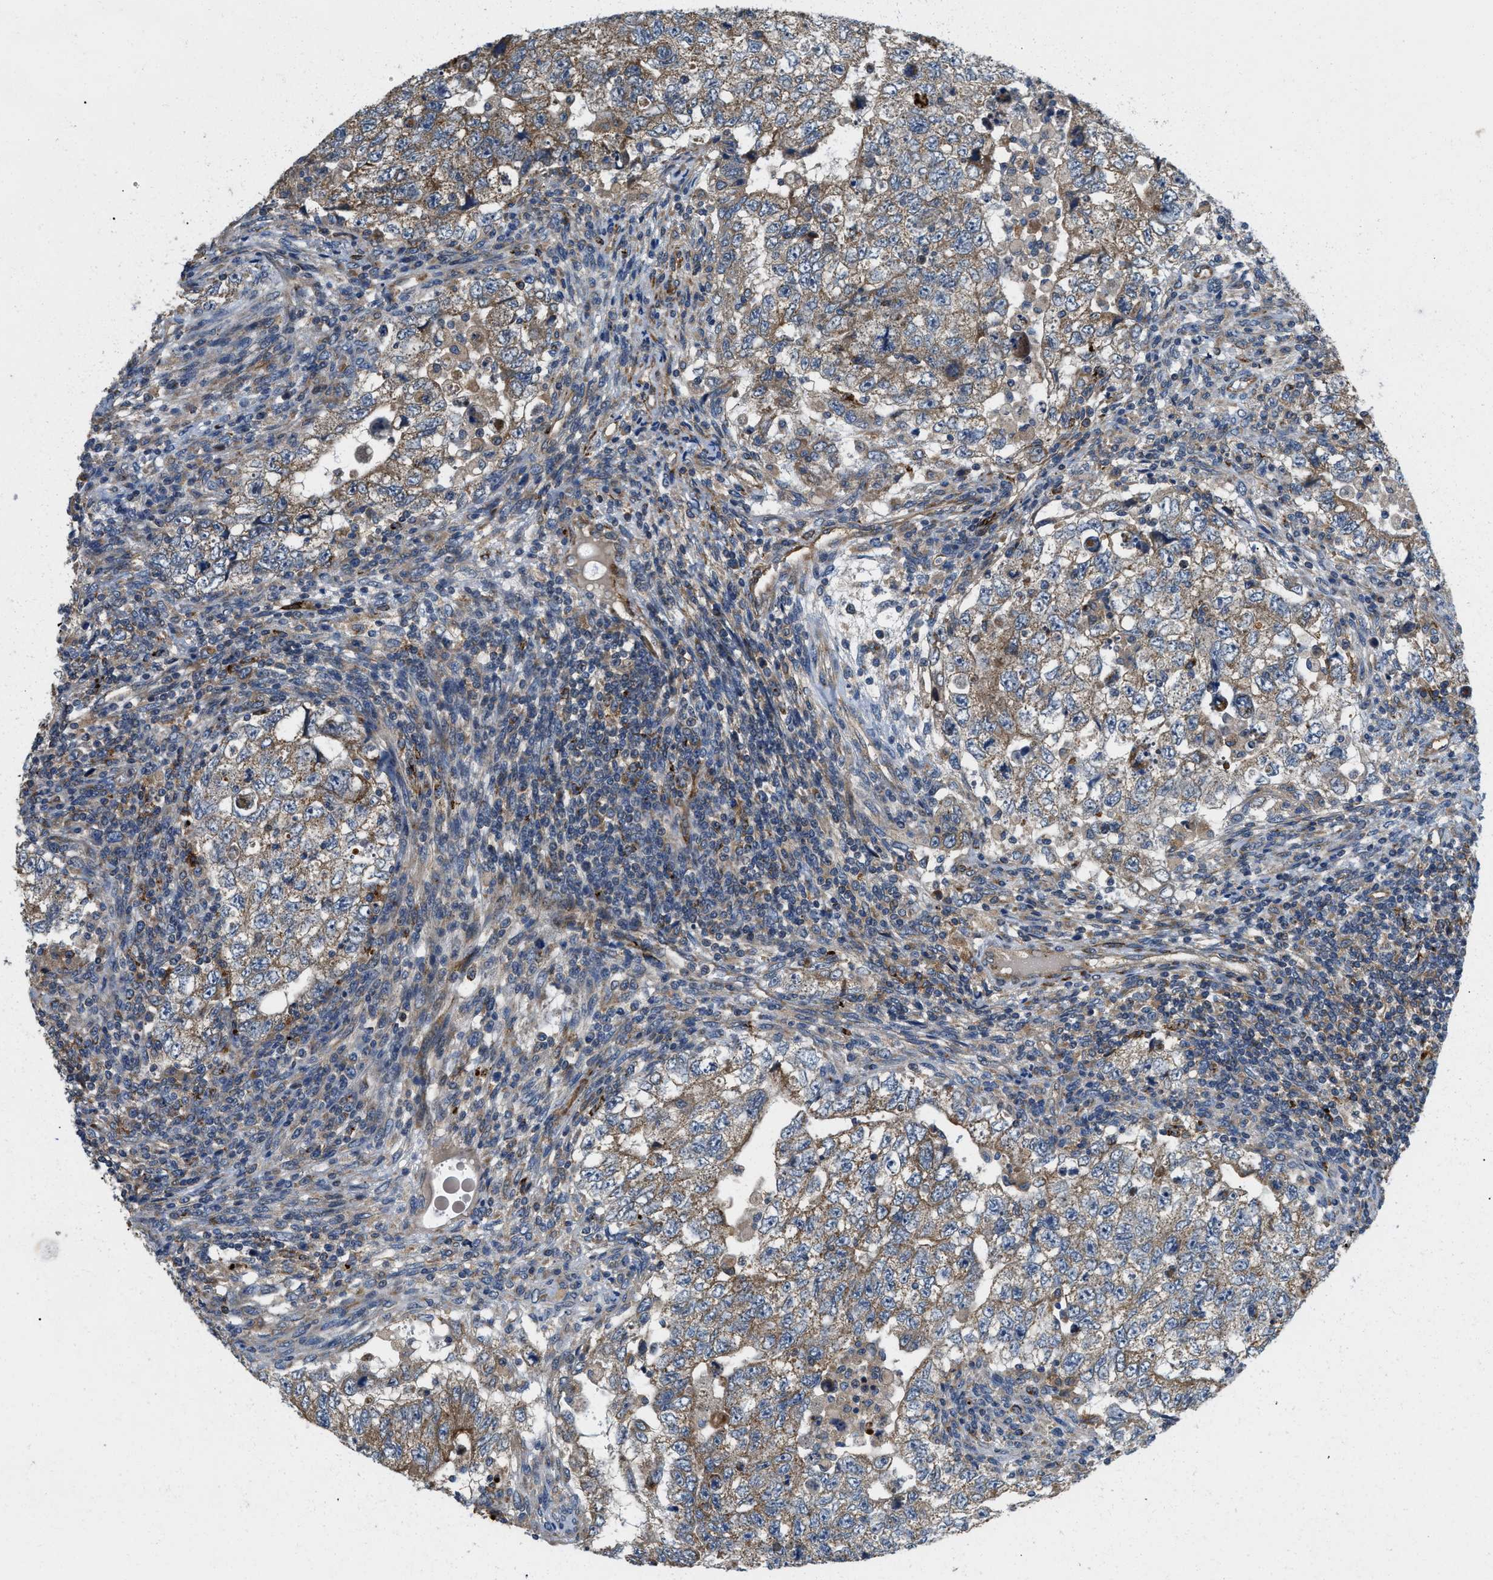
{"staining": {"intensity": "weak", "quantity": ">75%", "location": "cytoplasmic/membranous"}, "tissue": "testis cancer", "cell_type": "Tumor cells", "image_type": "cancer", "snomed": [{"axis": "morphology", "description": "Carcinoma, Embryonal, NOS"}, {"axis": "topography", "description": "Testis"}], "caption": "Testis cancer (embryonal carcinoma) stained for a protein (brown) displays weak cytoplasmic/membranous positive expression in about >75% of tumor cells.", "gene": "ZNF599", "patient": {"sex": "male", "age": 36}}